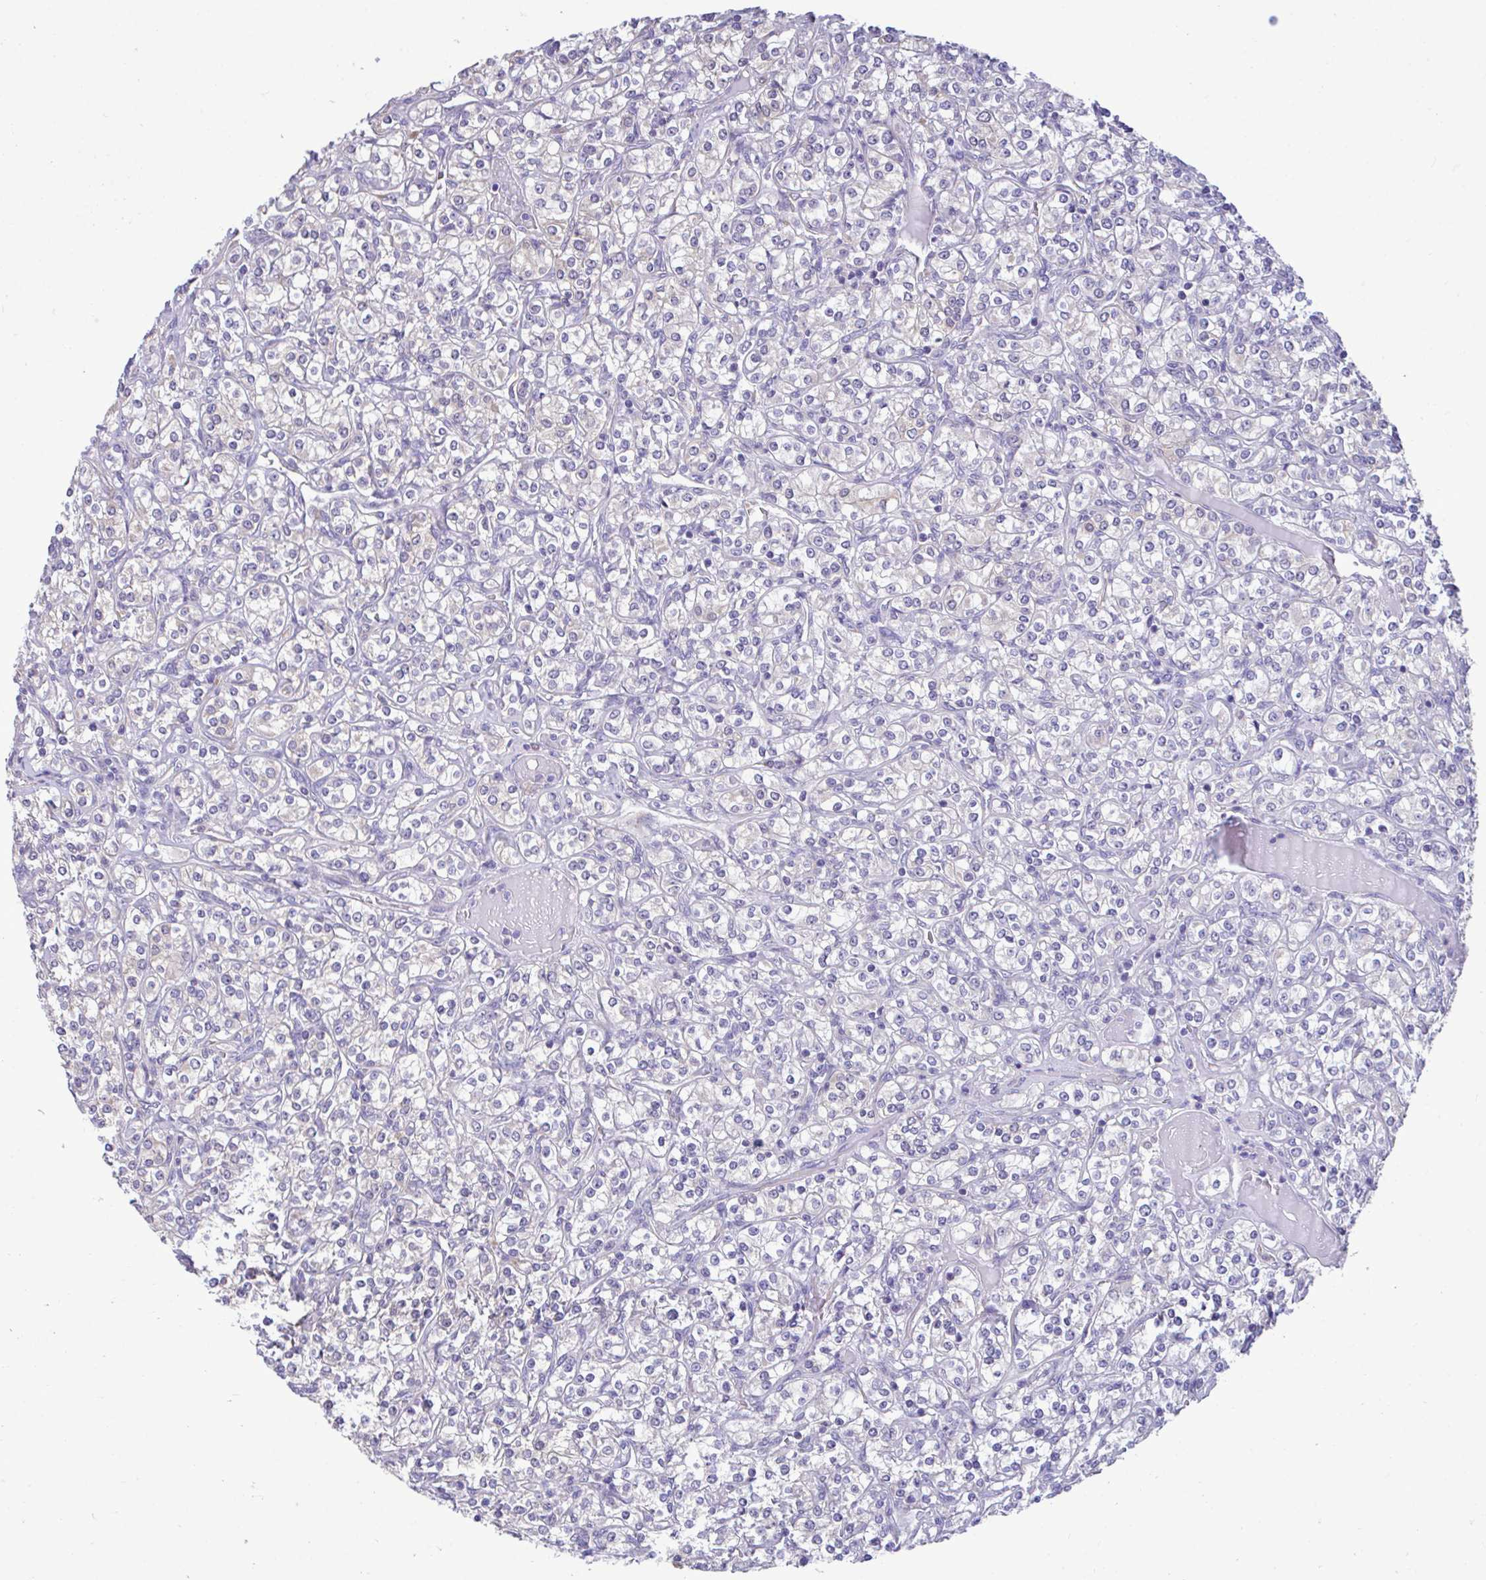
{"staining": {"intensity": "negative", "quantity": "none", "location": "none"}, "tissue": "renal cancer", "cell_type": "Tumor cells", "image_type": "cancer", "snomed": [{"axis": "morphology", "description": "Adenocarcinoma, NOS"}, {"axis": "topography", "description": "Kidney"}], "caption": "IHC of human adenocarcinoma (renal) shows no expression in tumor cells.", "gene": "SARS2", "patient": {"sex": "male", "age": 77}}